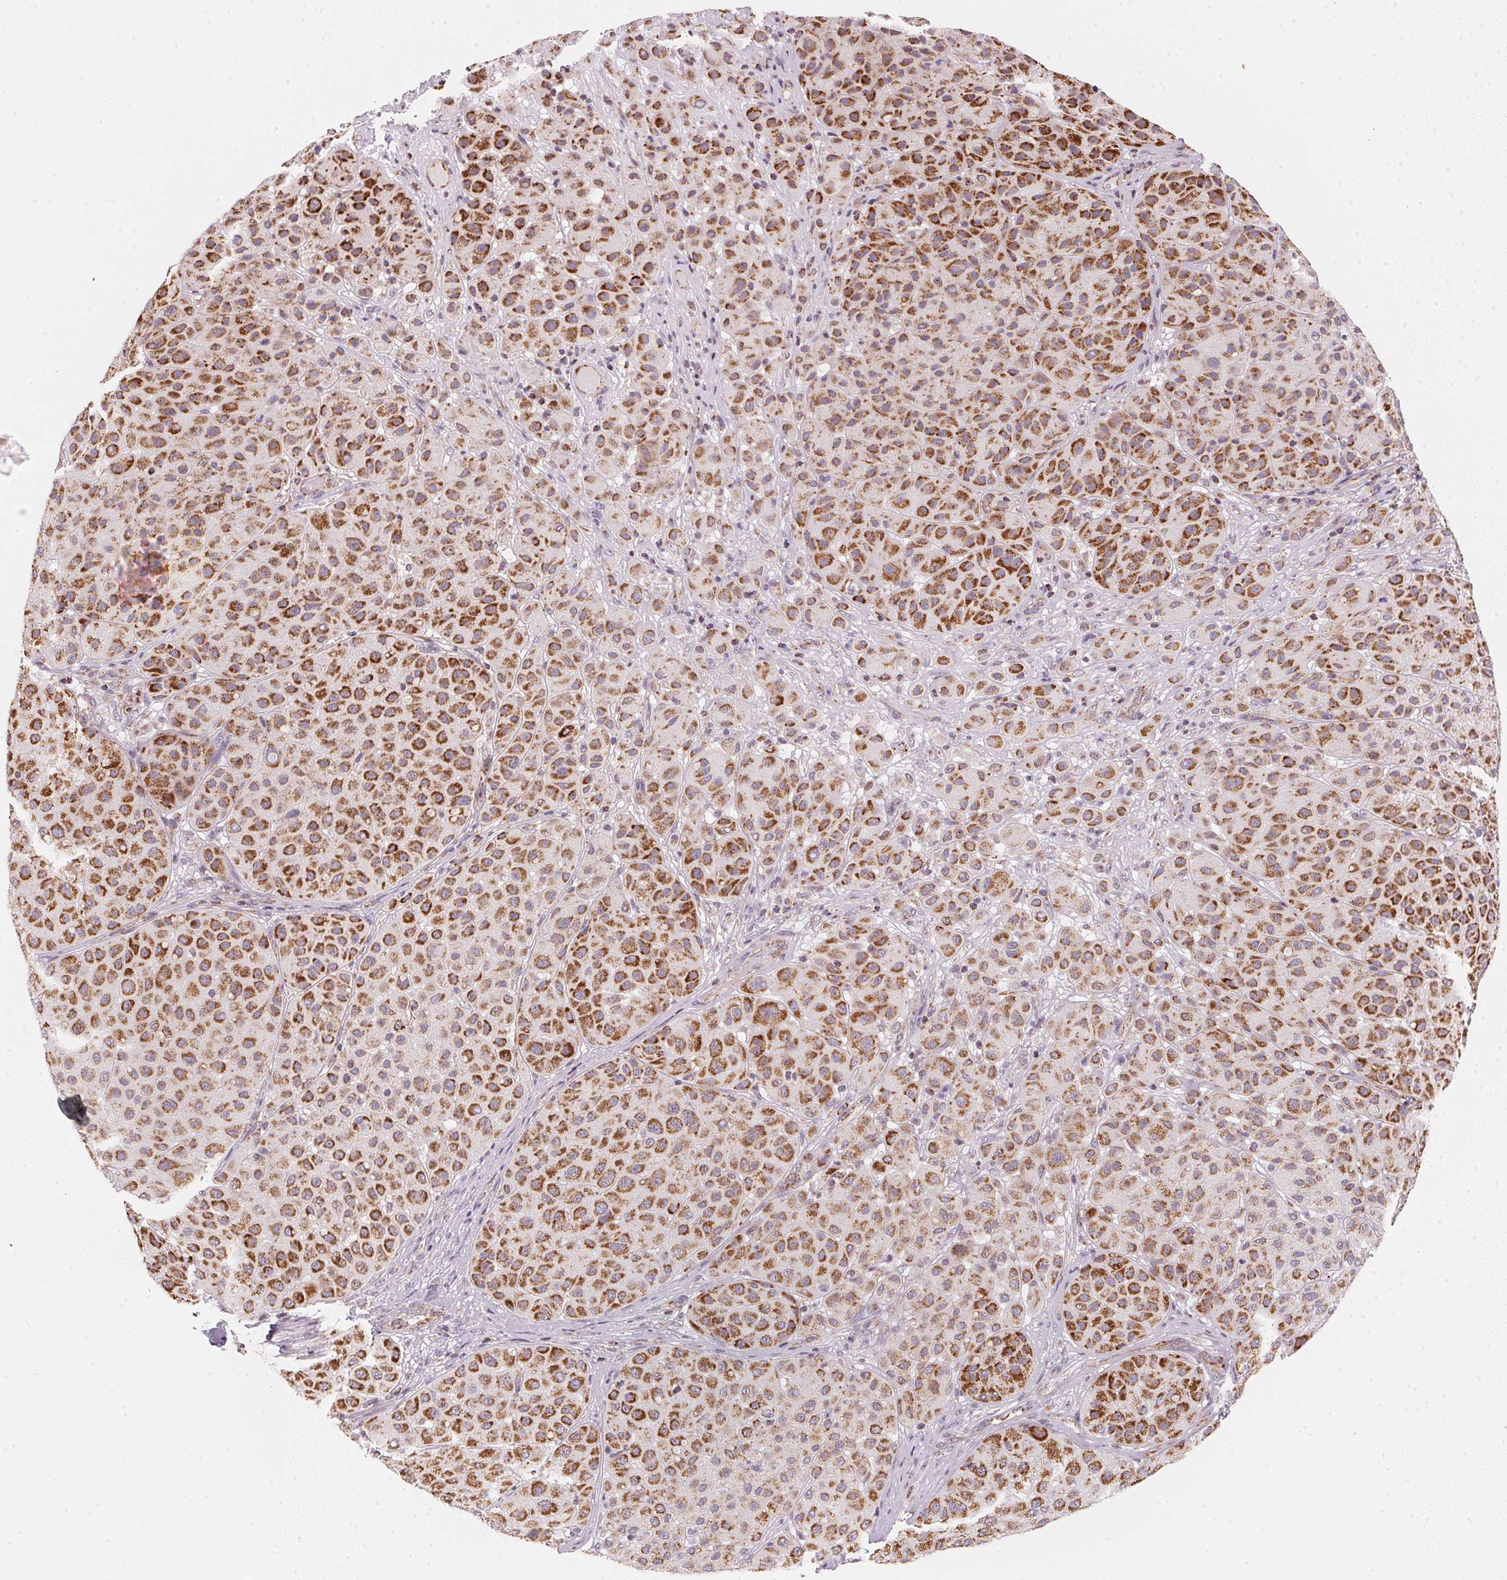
{"staining": {"intensity": "strong", "quantity": ">75%", "location": "cytoplasmic/membranous"}, "tissue": "melanoma", "cell_type": "Tumor cells", "image_type": "cancer", "snomed": [{"axis": "morphology", "description": "Malignant melanoma, Metastatic site"}, {"axis": "topography", "description": "Smooth muscle"}], "caption": "Immunohistochemistry photomicrograph of neoplastic tissue: malignant melanoma (metastatic site) stained using IHC displays high levels of strong protein expression localized specifically in the cytoplasmic/membranous of tumor cells, appearing as a cytoplasmic/membranous brown color.", "gene": "GIPC2", "patient": {"sex": "male", "age": 41}}